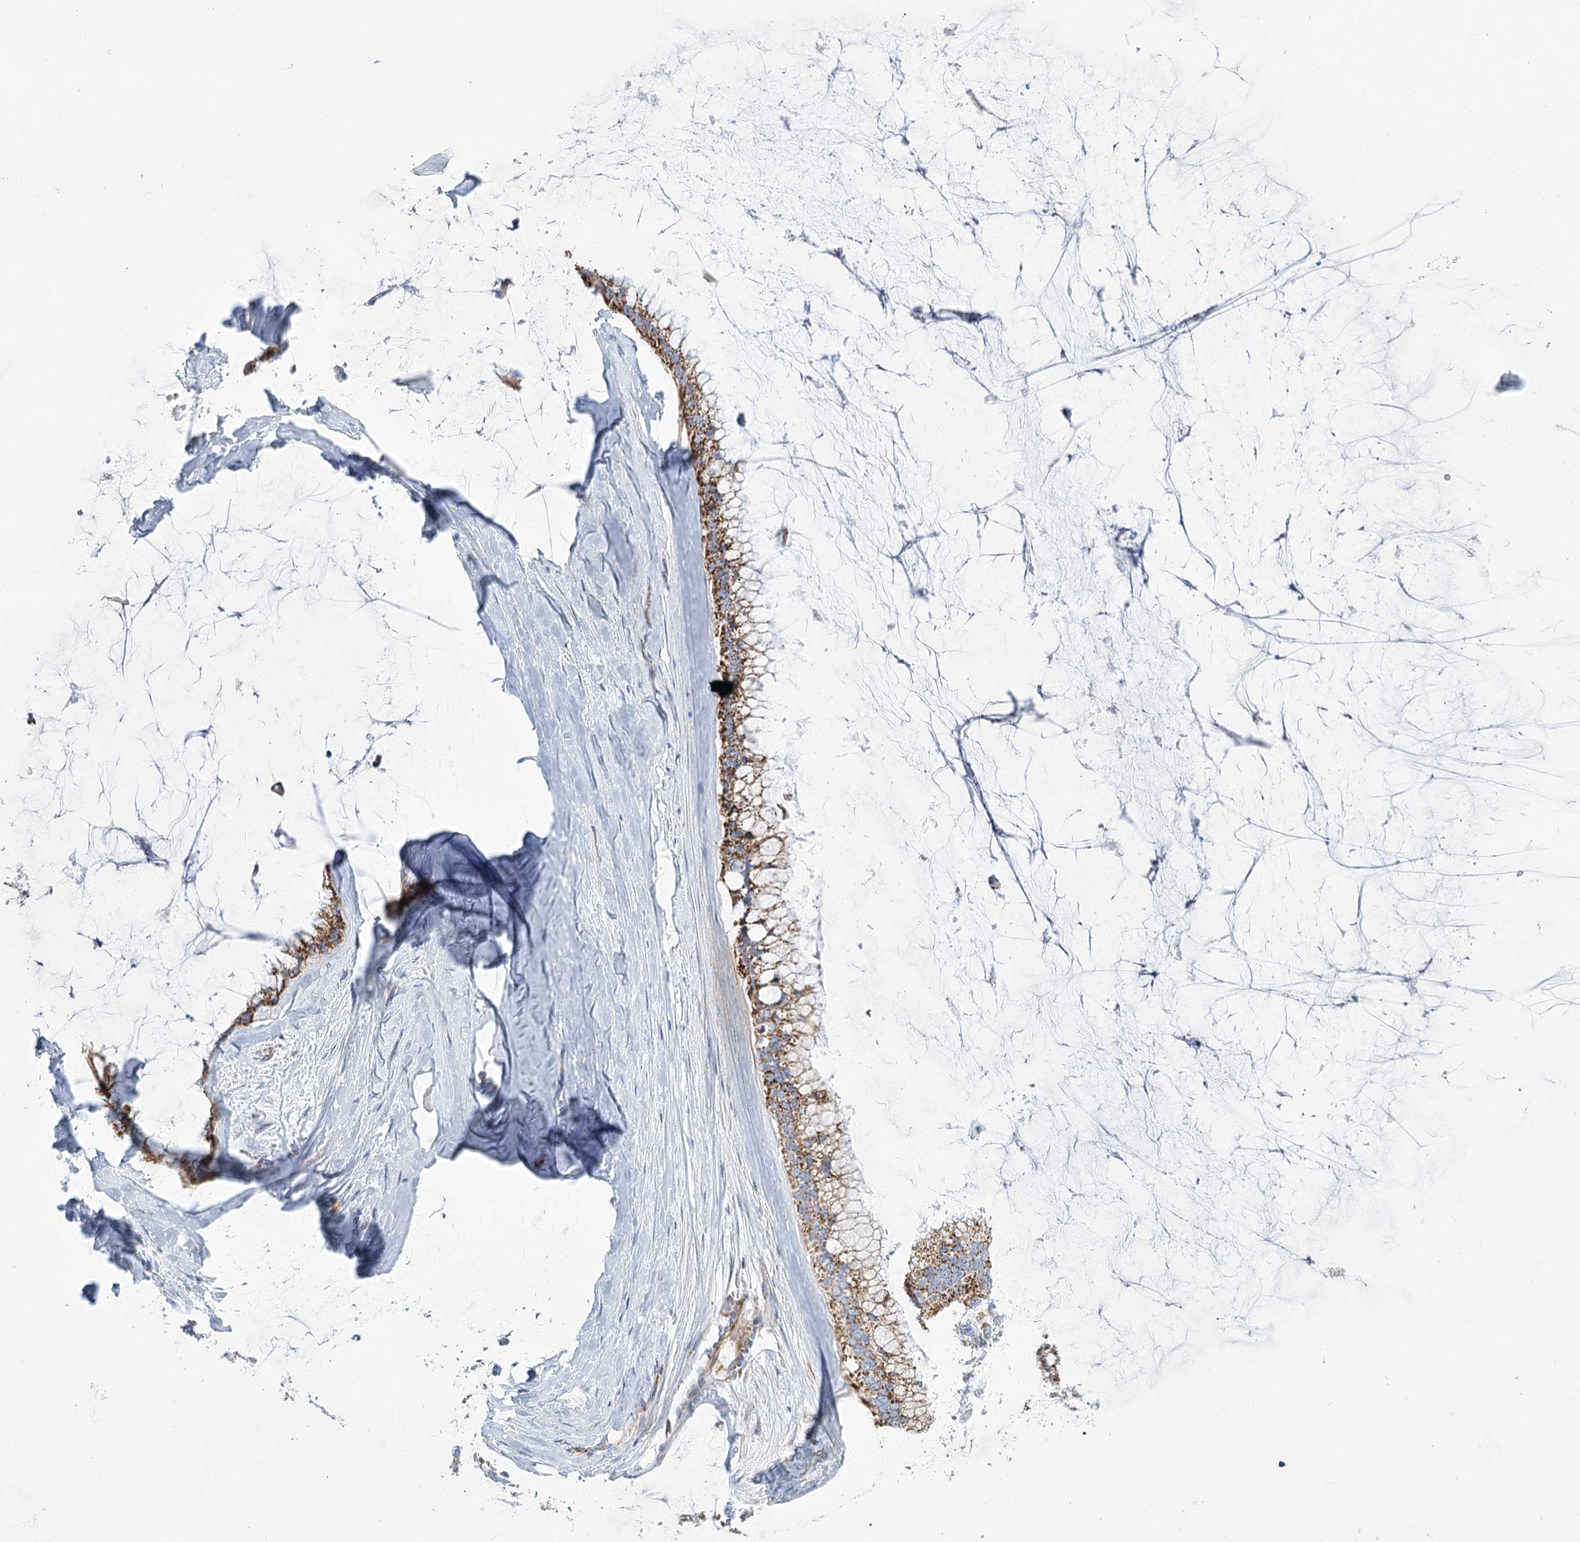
{"staining": {"intensity": "strong", "quantity": ">75%", "location": "cytoplasmic/membranous"}, "tissue": "ovarian cancer", "cell_type": "Tumor cells", "image_type": "cancer", "snomed": [{"axis": "morphology", "description": "Cystadenocarcinoma, mucinous, NOS"}, {"axis": "topography", "description": "Ovary"}], "caption": "Ovarian cancer stained for a protein (brown) demonstrates strong cytoplasmic/membranous positive staining in about >75% of tumor cells.", "gene": "DHTKD1", "patient": {"sex": "female", "age": 39}}